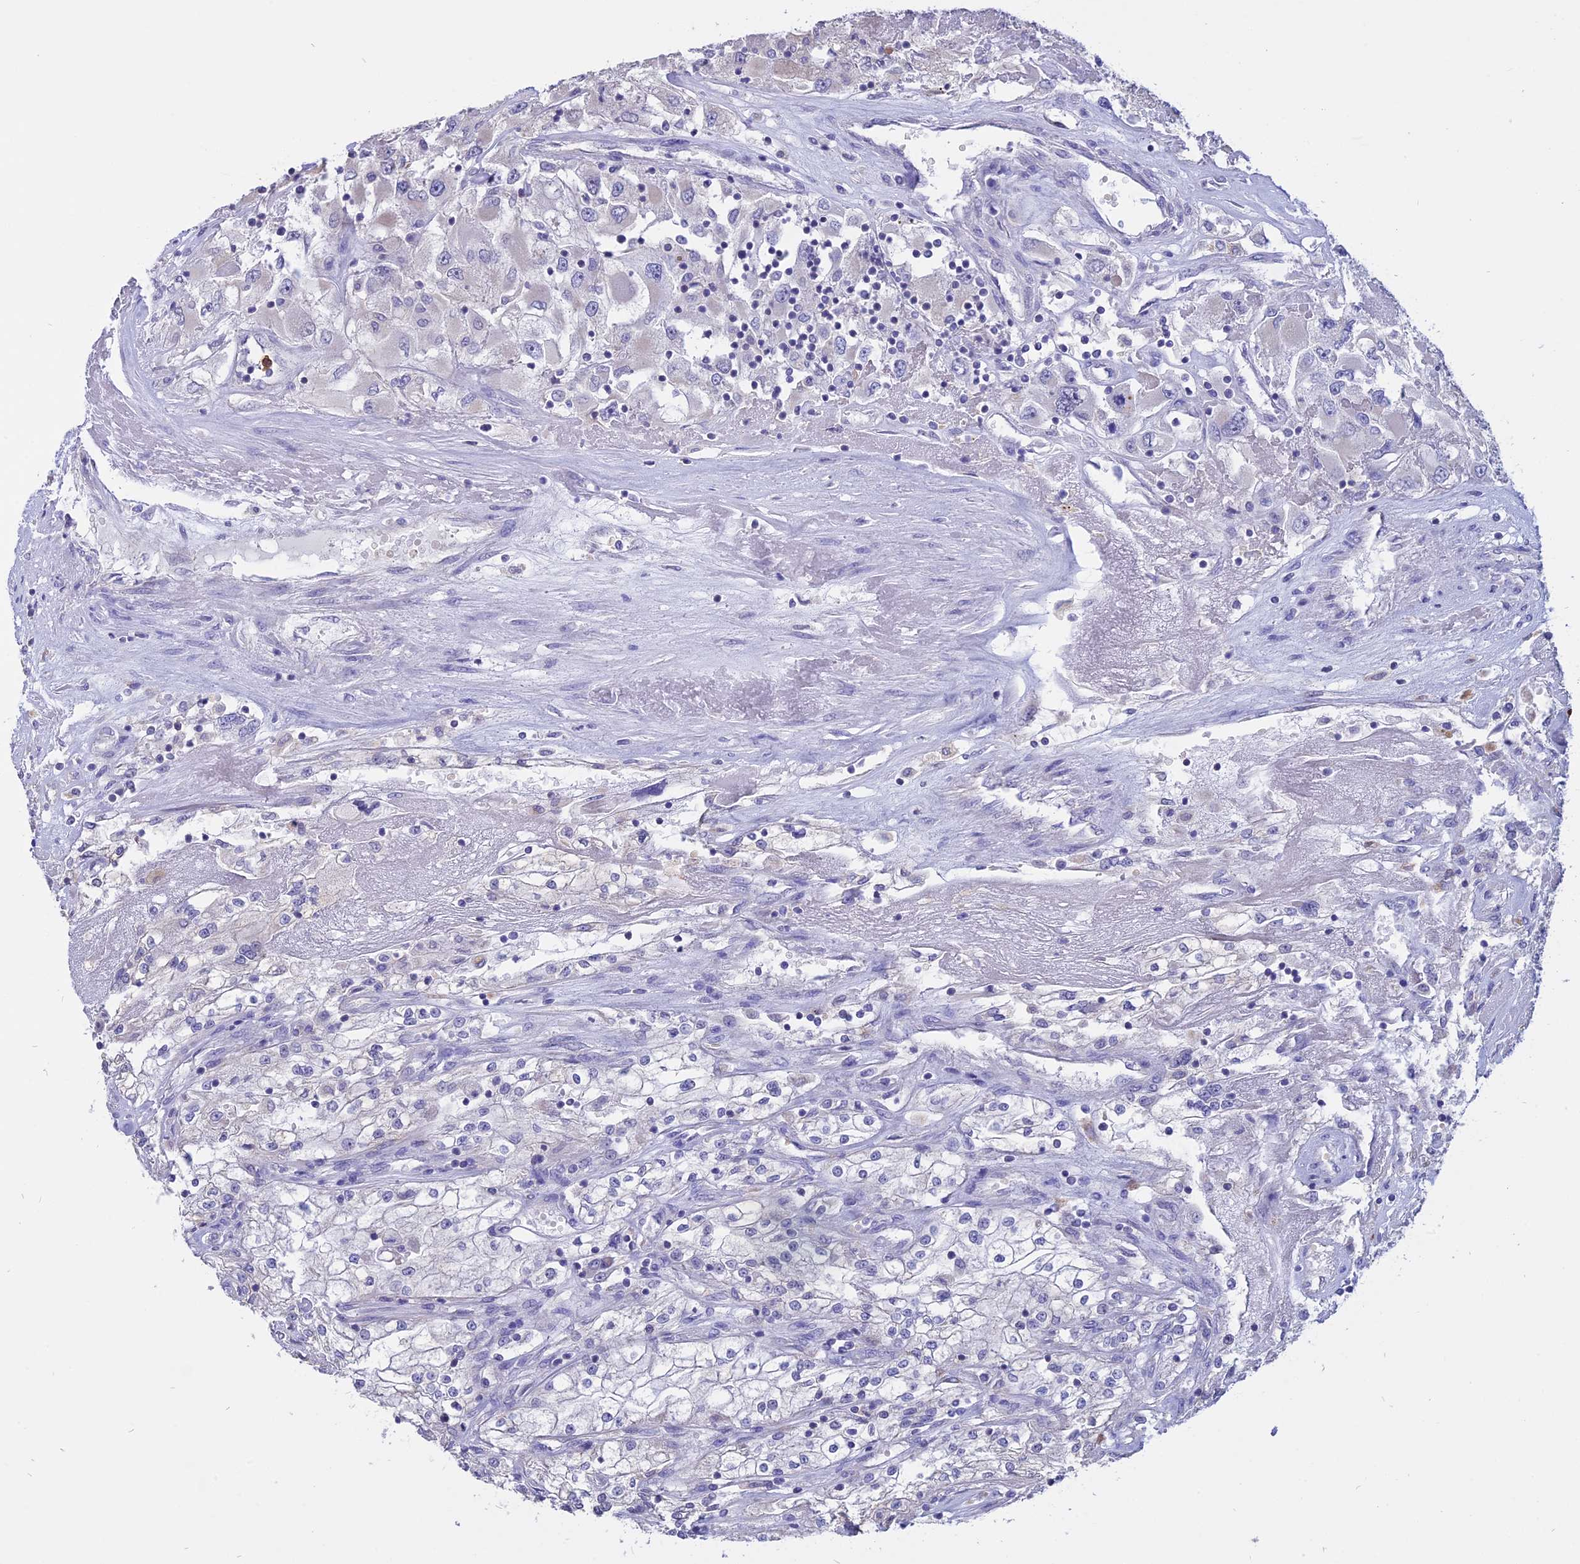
{"staining": {"intensity": "negative", "quantity": "none", "location": "none"}, "tissue": "renal cancer", "cell_type": "Tumor cells", "image_type": "cancer", "snomed": [{"axis": "morphology", "description": "Adenocarcinoma, NOS"}, {"axis": "topography", "description": "Kidney"}], "caption": "An immunohistochemistry (IHC) micrograph of renal cancer (adenocarcinoma) is shown. There is no staining in tumor cells of renal cancer (adenocarcinoma).", "gene": "CARMIL2", "patient": {"sex": "female", "age": 52}}